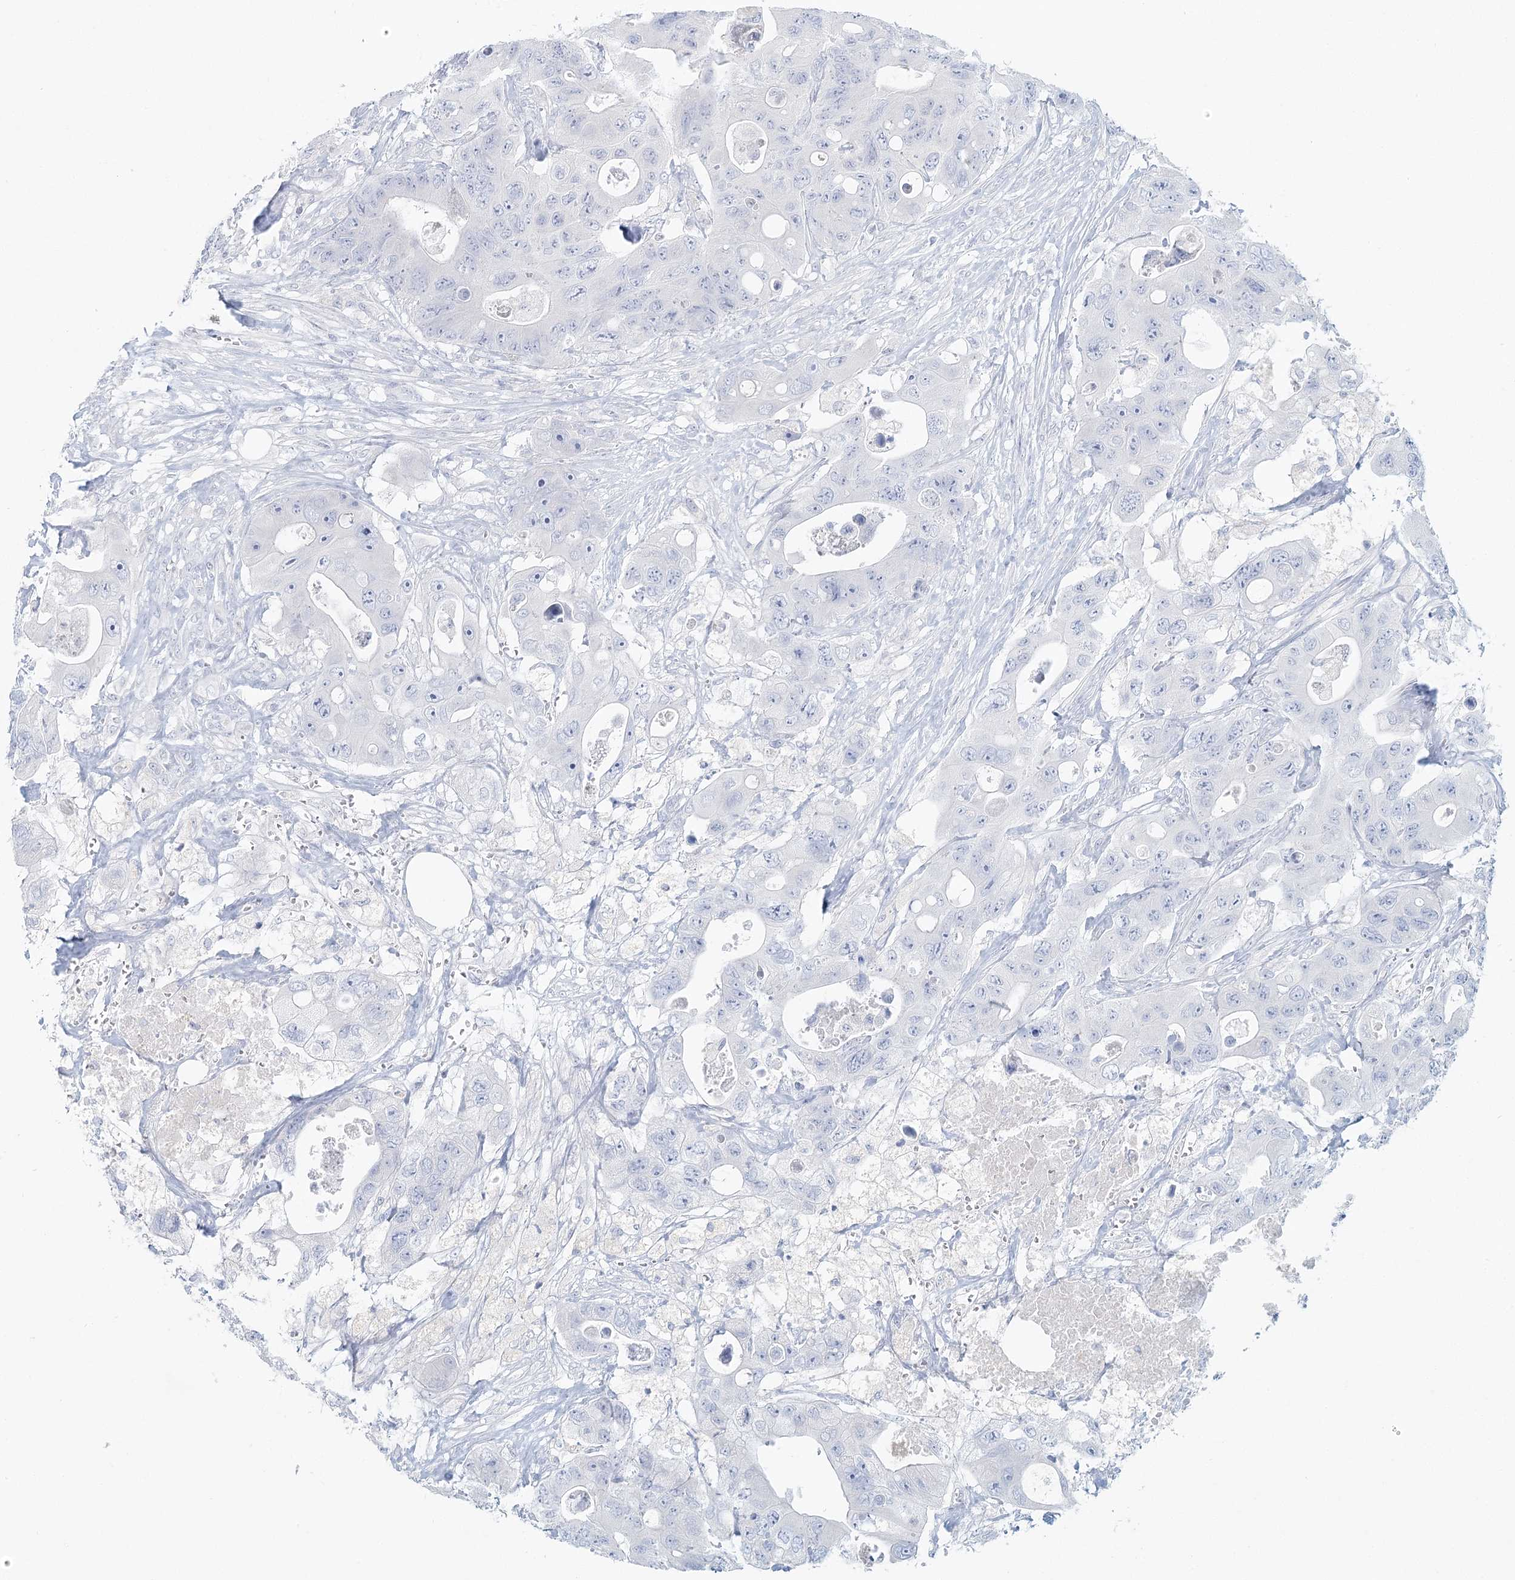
{"staining": {"intensity": "negative", "quantity": "none", "location": "none"}, "tissue": "colorectal cancer", "cell_type": "Tumor cells", "image_type": "cancer", "snomed": [{"axis": "morphology", "description": "Adenocarcinoma, NOS"}, {"axis": "topography", "description": "Colon"}], "caption": "DAB immunohistochemical staining of colorectal cancer (adenocarcinoma) exhibits no significant staining in tumor cells. (DAB IHC visualized using brightfield microscopy, high magnification).", "gene": "DMGDH", "patient": {"sex": "female", "age": 46}}